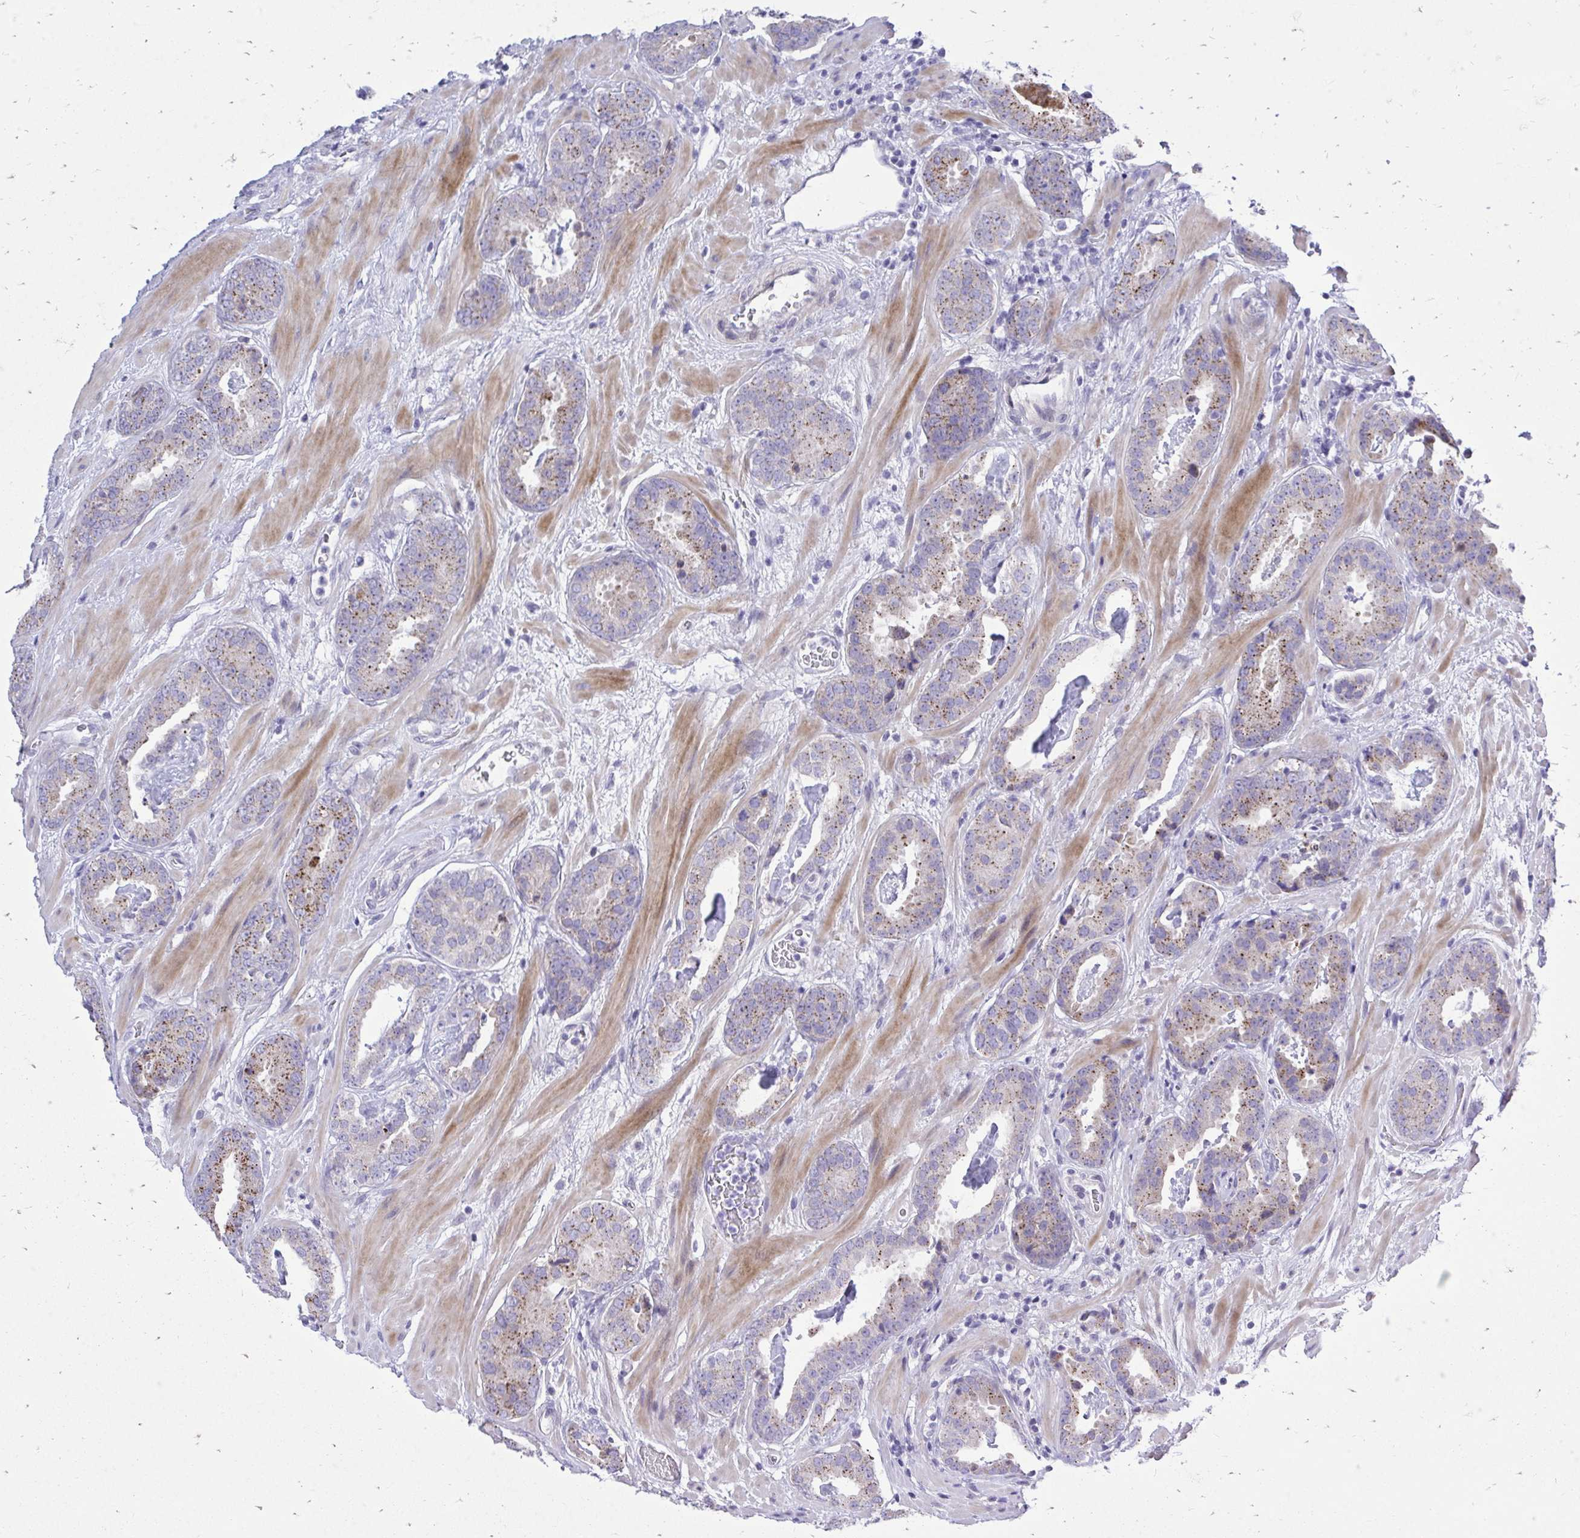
{"staining": {"intensity": "moderate", "quantity": "25%-75%", "location": "cytoplasmic/membranous"}, "tissue": "prostate cancer", "cell_type": "Tumor cells", "image_type": "cancer", "snomed": [{"axis": "morphology", "description": "Adenocarcinoma, Low grade"}, {"axis": "topography", "description": "Prostate"}], "caption": "Adenocarcinoma (low-grade) (prostate) stained for a protein demonstrates moderate cytoplasmic/membranous positivity in tumor cells.", "gene": "GABRA1", "patient": {"sex": "male", "age": 62}}